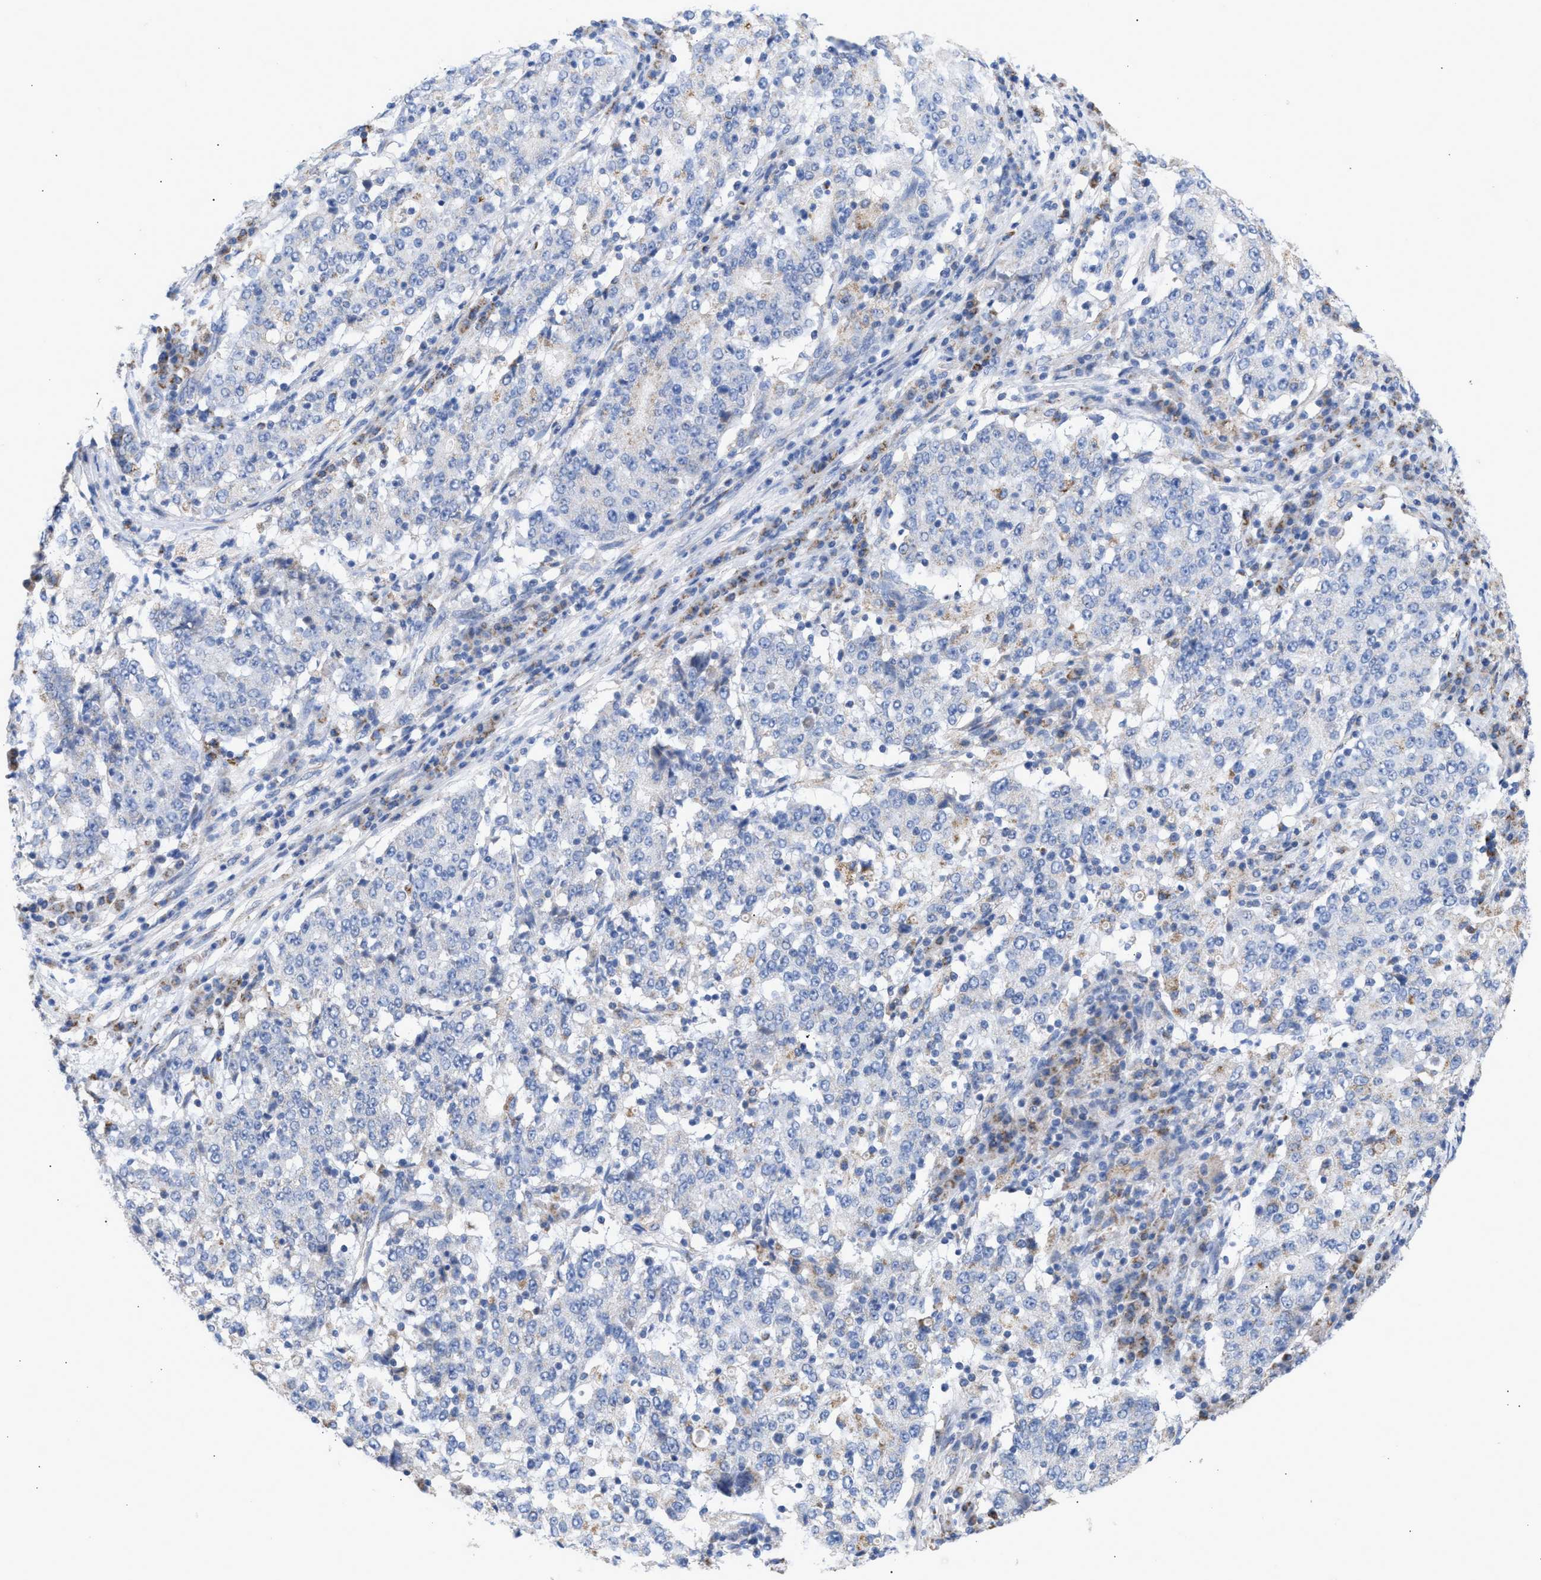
{"staining": {"intensity": "negative", "quantity": "none", "location": "none"}, "tissue": "stomach cancer", "cell_type": "Tumor cells", "image_type": "cancer", "snomed": [{"axis": "morphology", "description": "Adenocarcinoma, NOS"}, {"axis": "topography", "description": "Stomach"}], "caption": "High power microscopy photomicrograph of an IHC histopathology image of stomach cancer (adenocarcinoma), revealing no significant staining in tumor cells.", "gene": "ACOT13", "patient": {"sex": "male", "age": 59}}